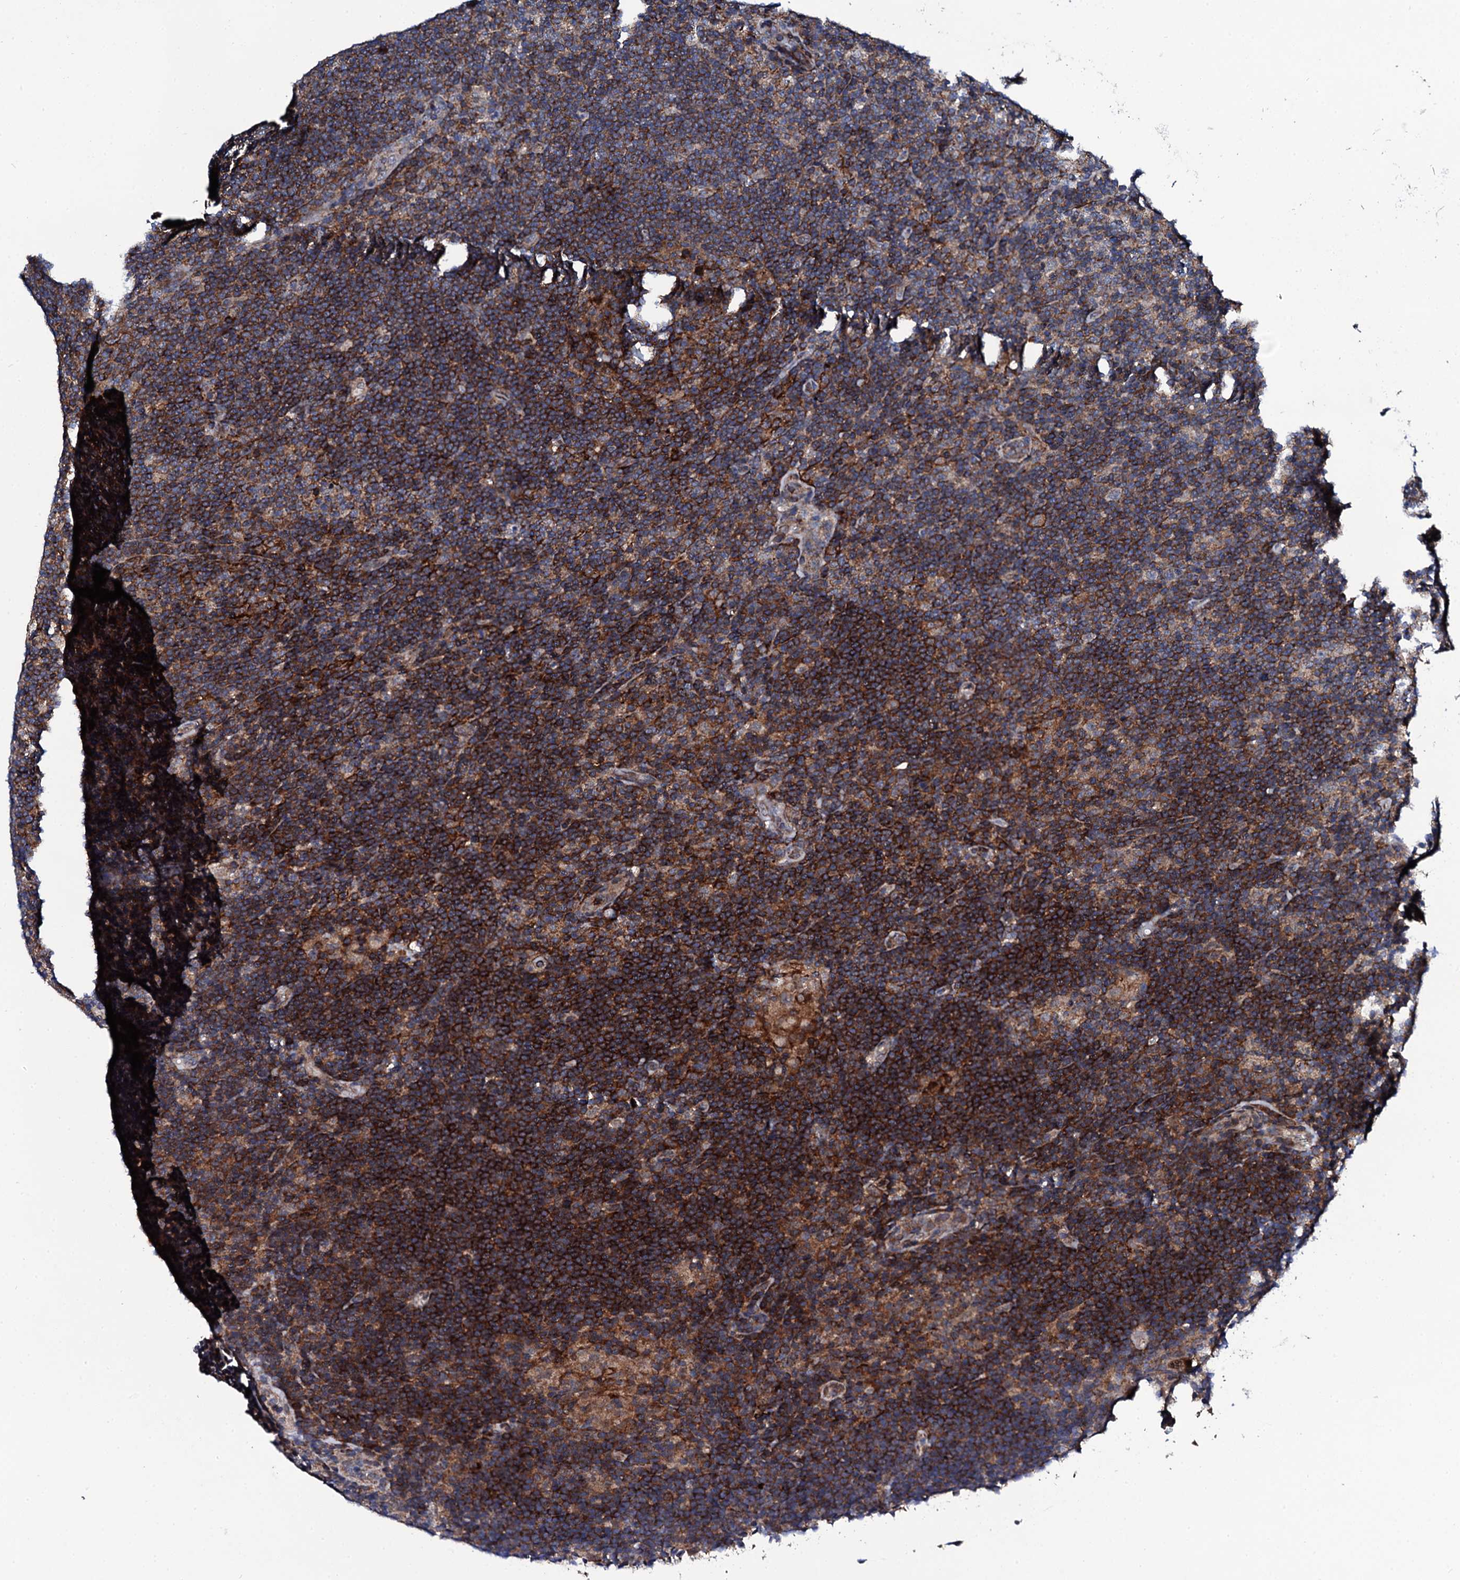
{"staining": {"intensity": "moderate", "quantity": "<25%", "location": "cytoplasmic/membranous"}, "tissue": "lymphoma", "cell_type": "Tumor cells", "image_type": "cancer", "snomed": [{"axis": "morphology", "description": "Hodgkin's disease, NOS"}, {"axis": "topography", "description": "Lymph node"}], "caption": "Lymphoma stained with a brown dye reveals moderate cytoplasmic/membranous positive positivity in about <25% of tumor cells.", "gene": "COG4", "patient": {"sex": "female", "age": 57}}